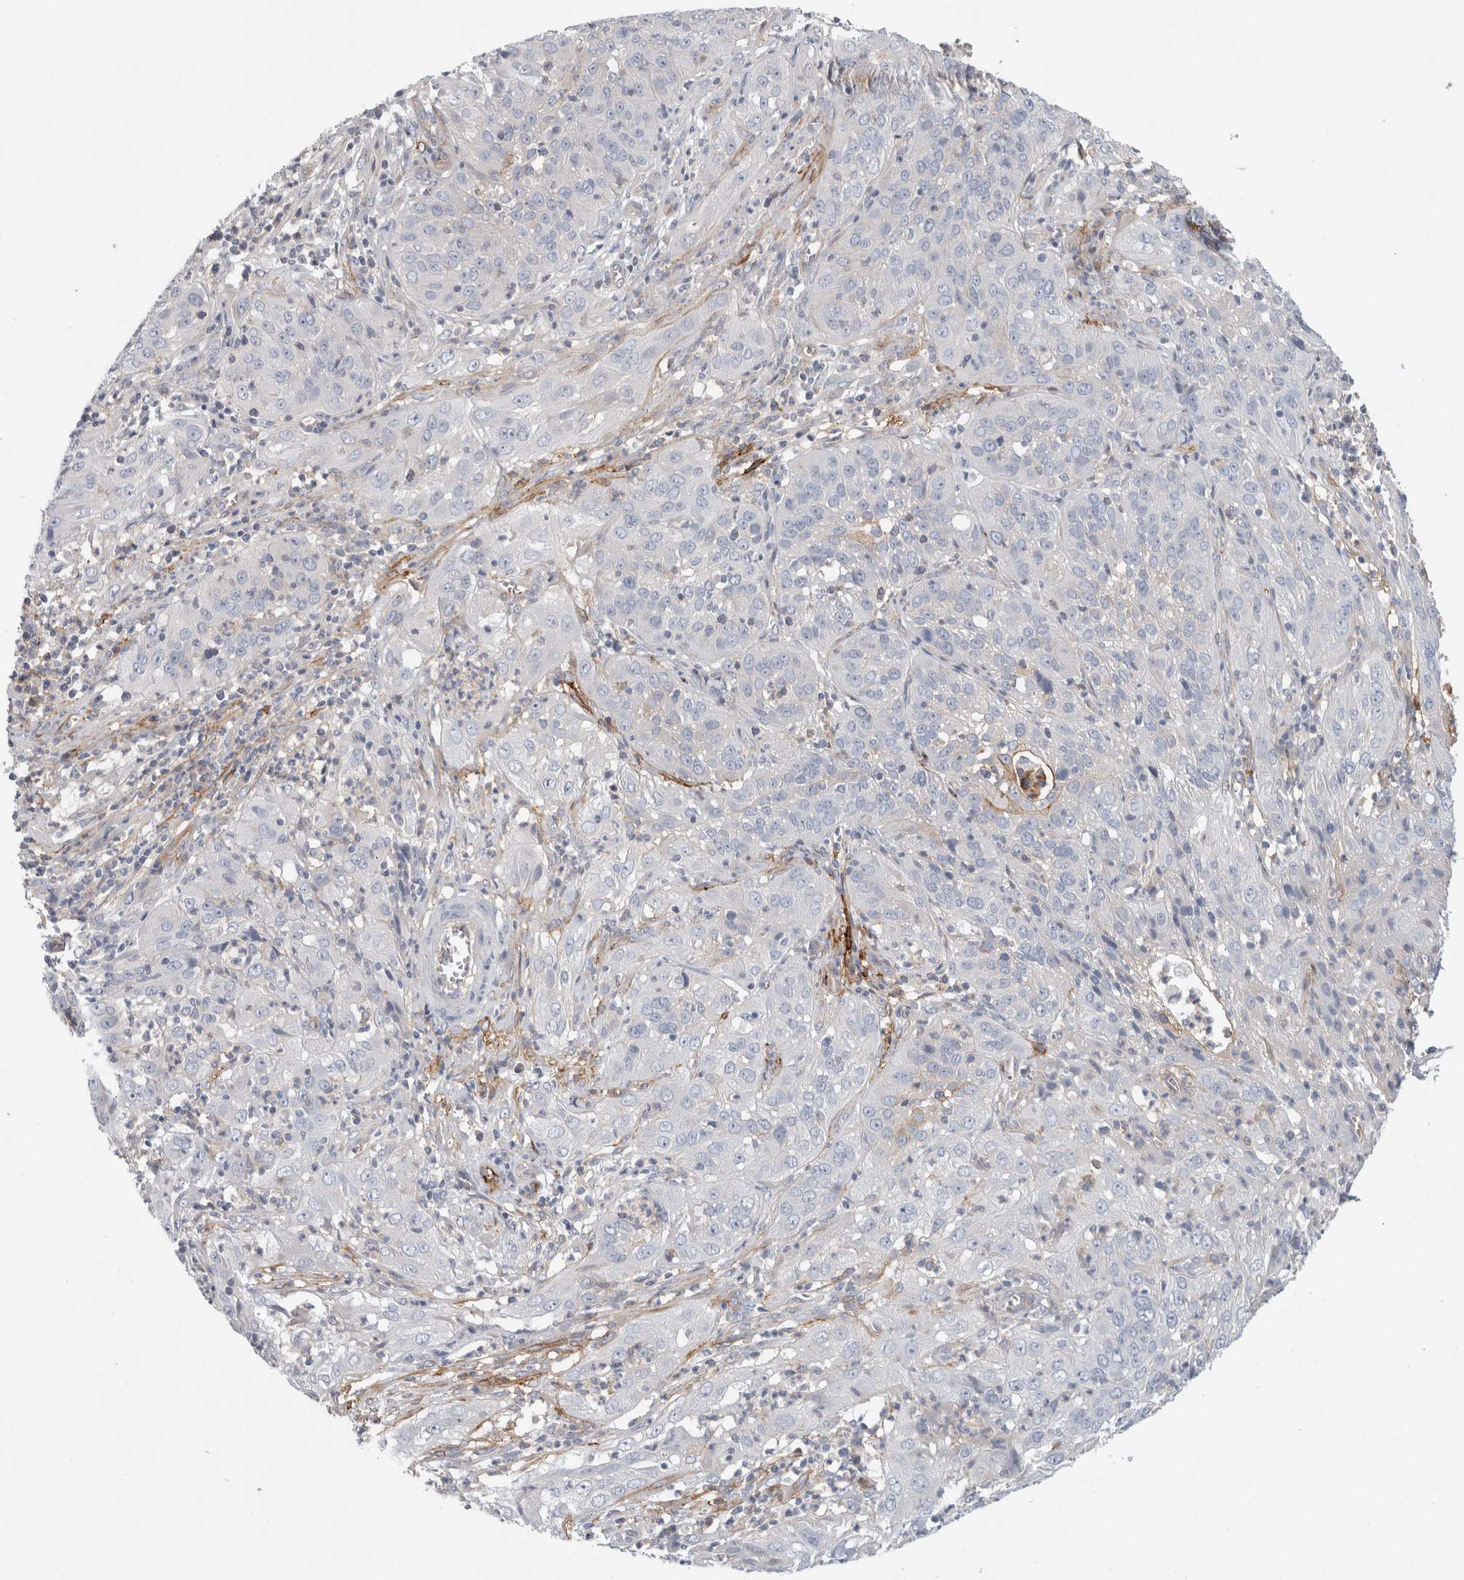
{"staining": {"intensity": "negative", "quantity": "none", "location": "none"}, "tissue": "cervical cancer", "cell_type": "Tumor cells", "image_type": "cancer", "snomed": [{"axis": "morphology", "description": "Squamous cell carcinoma, NOS"}, {"axis": "topography", "description": "Cervix"}], "caption": "This is a micrograph of IHC staining of cervical squamous cell carcinoma, which shows no positivity in tumor cells. The staining was performed using DAB (3,3'-diaminobenzidine) to visualize the protein expression in brown, while the nuclei were stained in blue with hematoxylin (Magnification: 20x).", "gene": "CD55", "patient": {"sex": "female", "age": 32}}